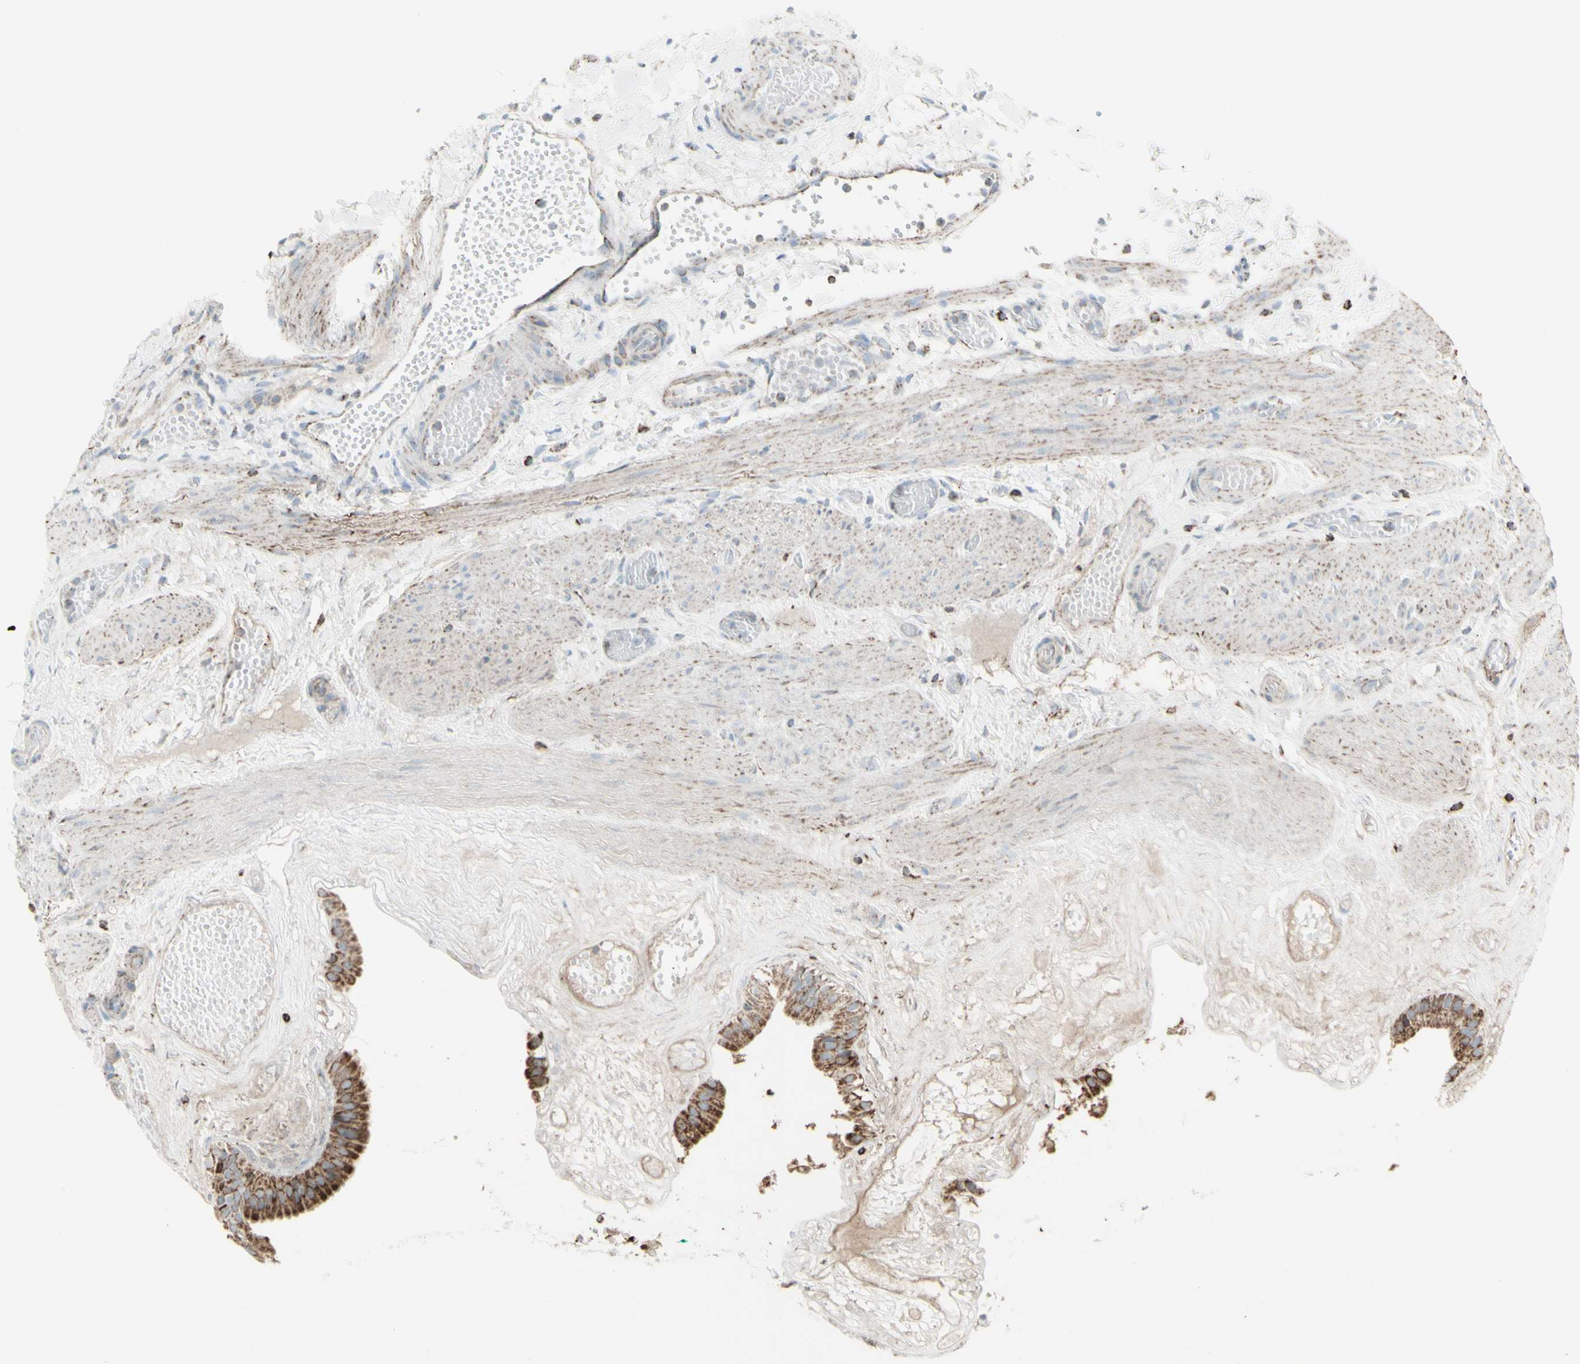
{"staining": {"intensity": "strong", "quantity": ">75%", "location": "cytoplasmic/membranous"}, "tissue": "gallbladder", "cell_type": "Glandular cells", "image_type": "normal", "snomed": [{"axis": "morphology", "description": "Normal tissue, NOS"}, {"axis": "topography", "description": "Gallbladder"}], "caption": "Glandular cells exhibit strong cytoplasmic/membranous expression in about >75% of cells in benign gallbladder.", "gene": "PLGRKT", "patient": {"sex": "female", "age": 26}}